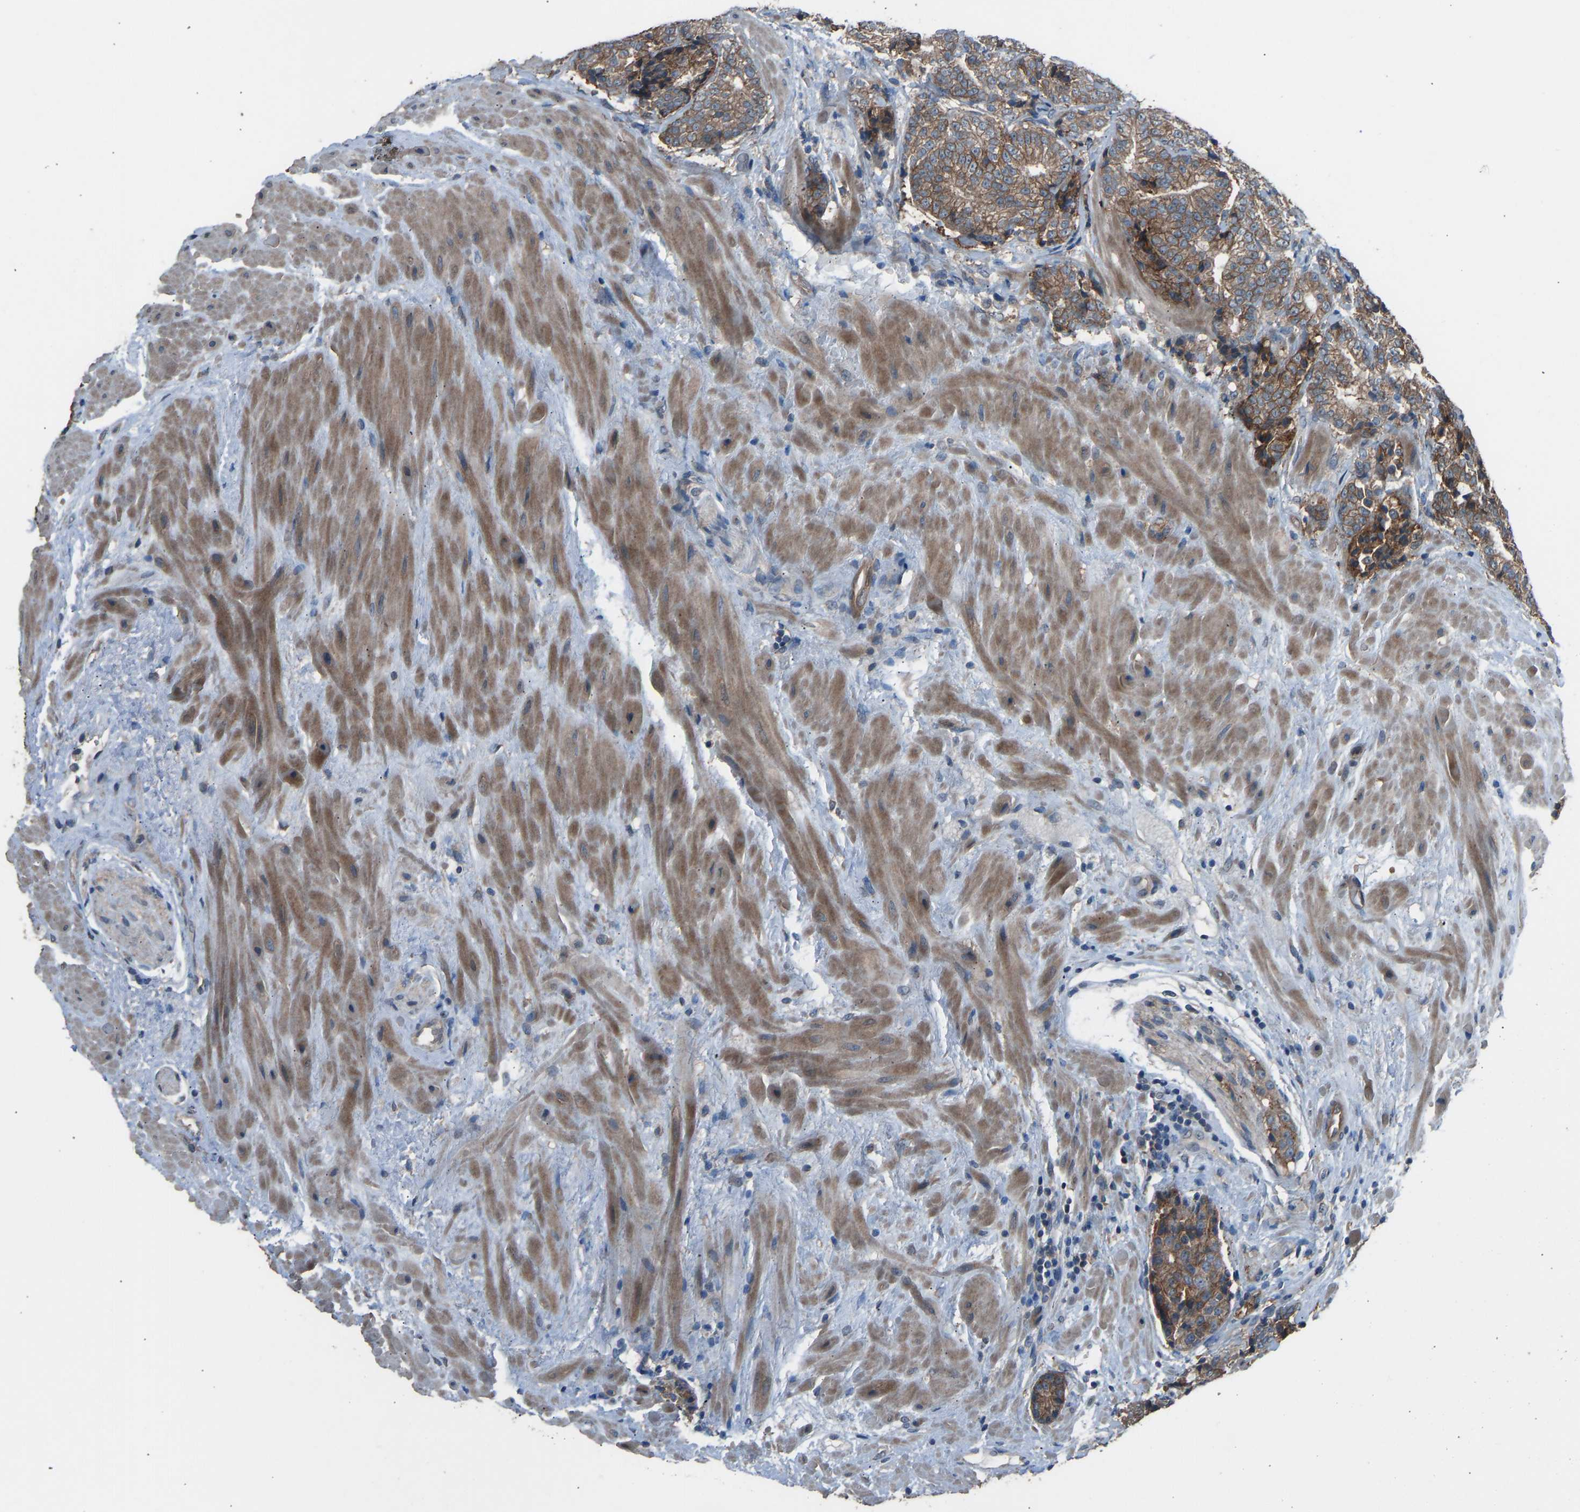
{"staining": {"intensity": "moderate", "quantity": ">75%", "location": "cytoplasmic/membranous"}, "tissue": "prostate cancer", "cell_type": "Tumor cells", "image_type": "cancer", "snomed": [{"axis": "morphology", "description": "Adenocarcinoma, High grade"}, {"axis": "topography", "description": "Prostate"}], "caption": "Protein expression analysis of human prostate cancer reveals moderate cytoplasmic/membranous expression in approximately >75% of tumor cells.", "gene": "SLC43A1", "patient": {"sex": "male", "age": 61}}